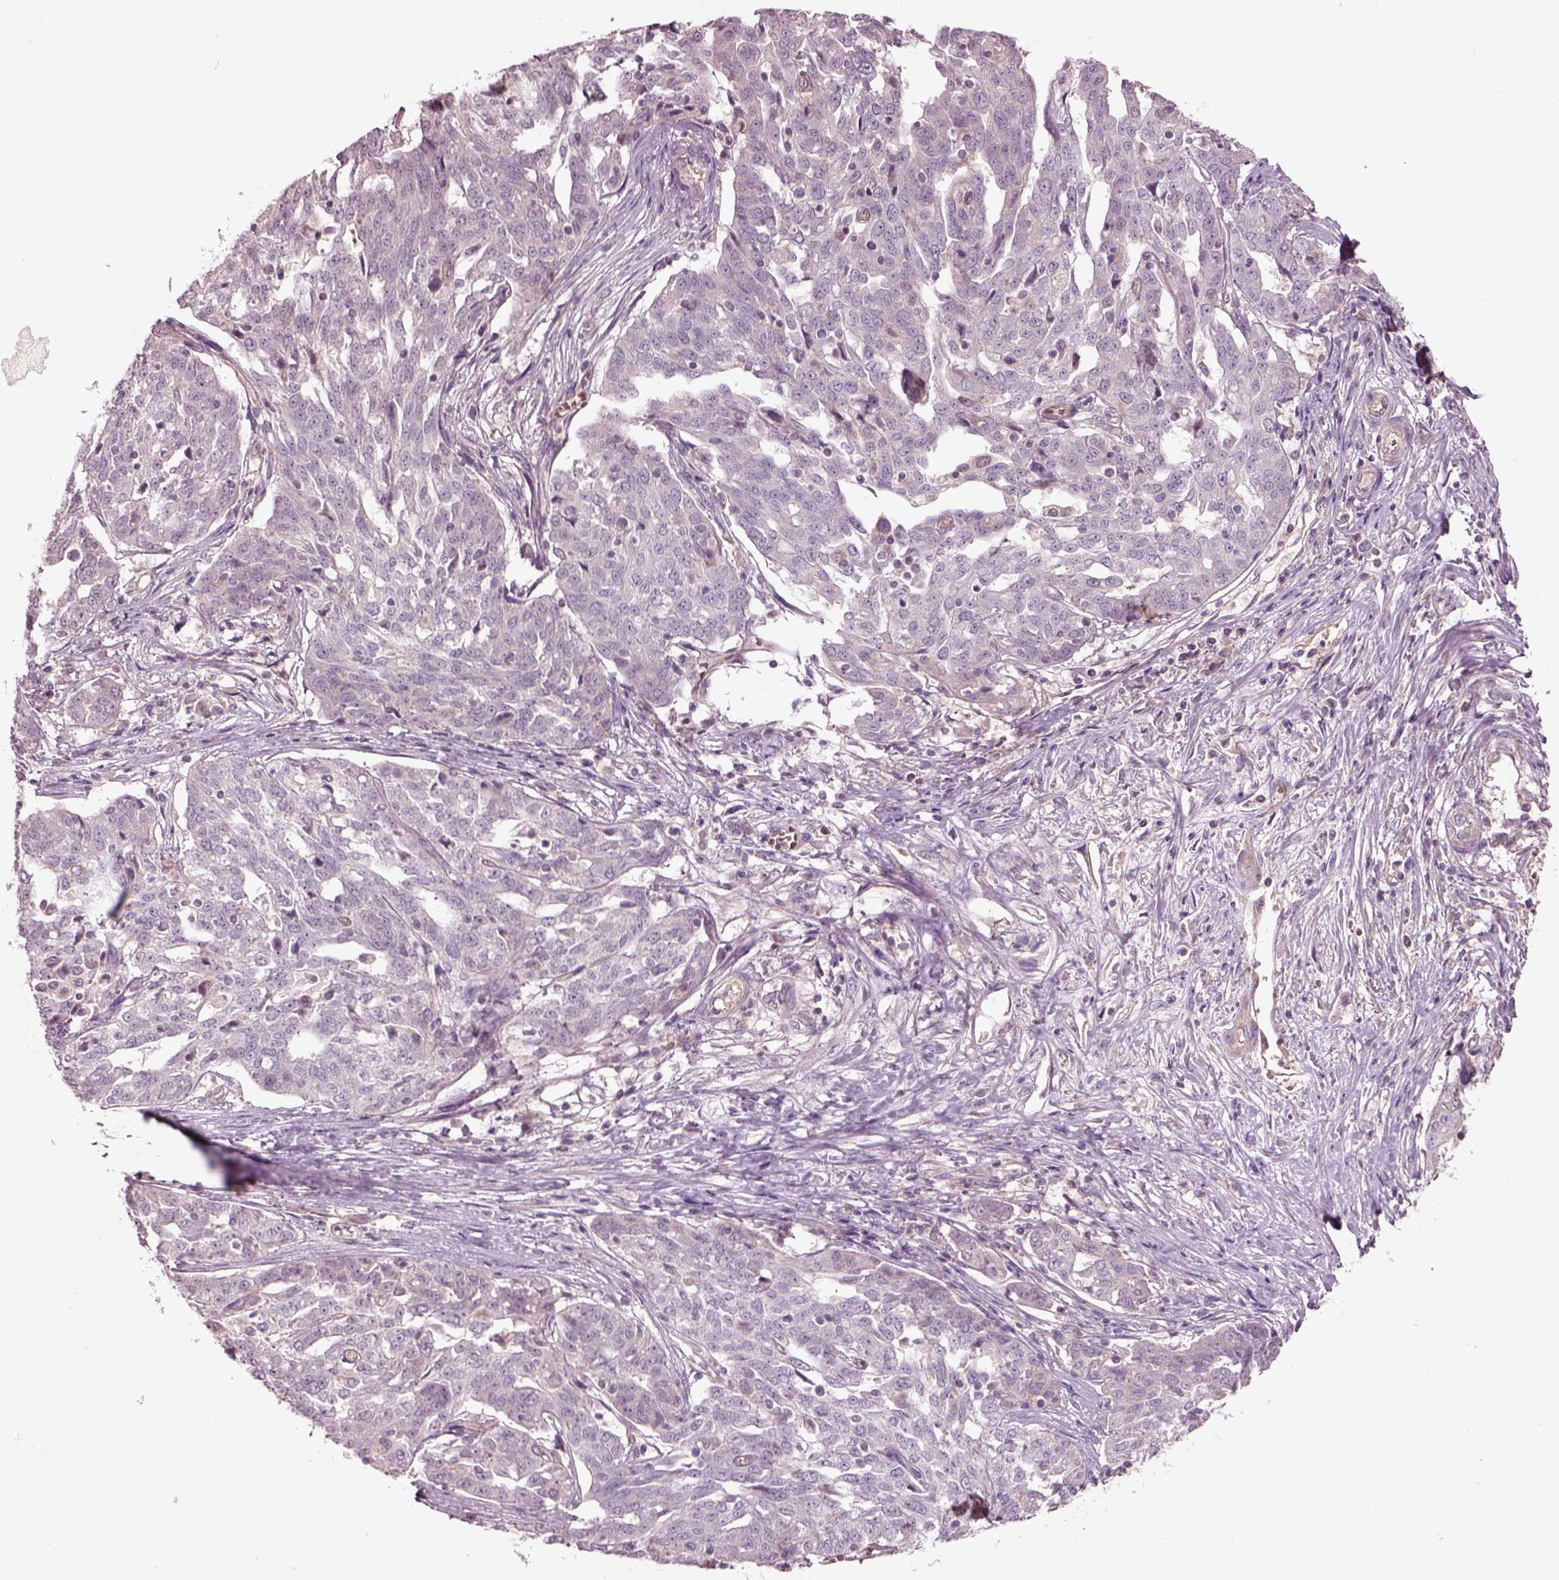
{"staining": {"intensity": "negative", "quantity": "none", "location": "none"}, "tissue": "ovarian cancer", "cell_type": "Tumor cells", "image_type": "cancer", "snomed": [{"axis": "morphology", "description": "Cystadenocarcinoma, serous, NOS"}, {"axis": "topography", "description": "Ovary"}], "caption": "The micrograph displays no staining of tumor cells in ovarian serous cystadenocarcinoma.", "gene": "DUOXA2", "patient": {"sex": "female", "age": 67}}